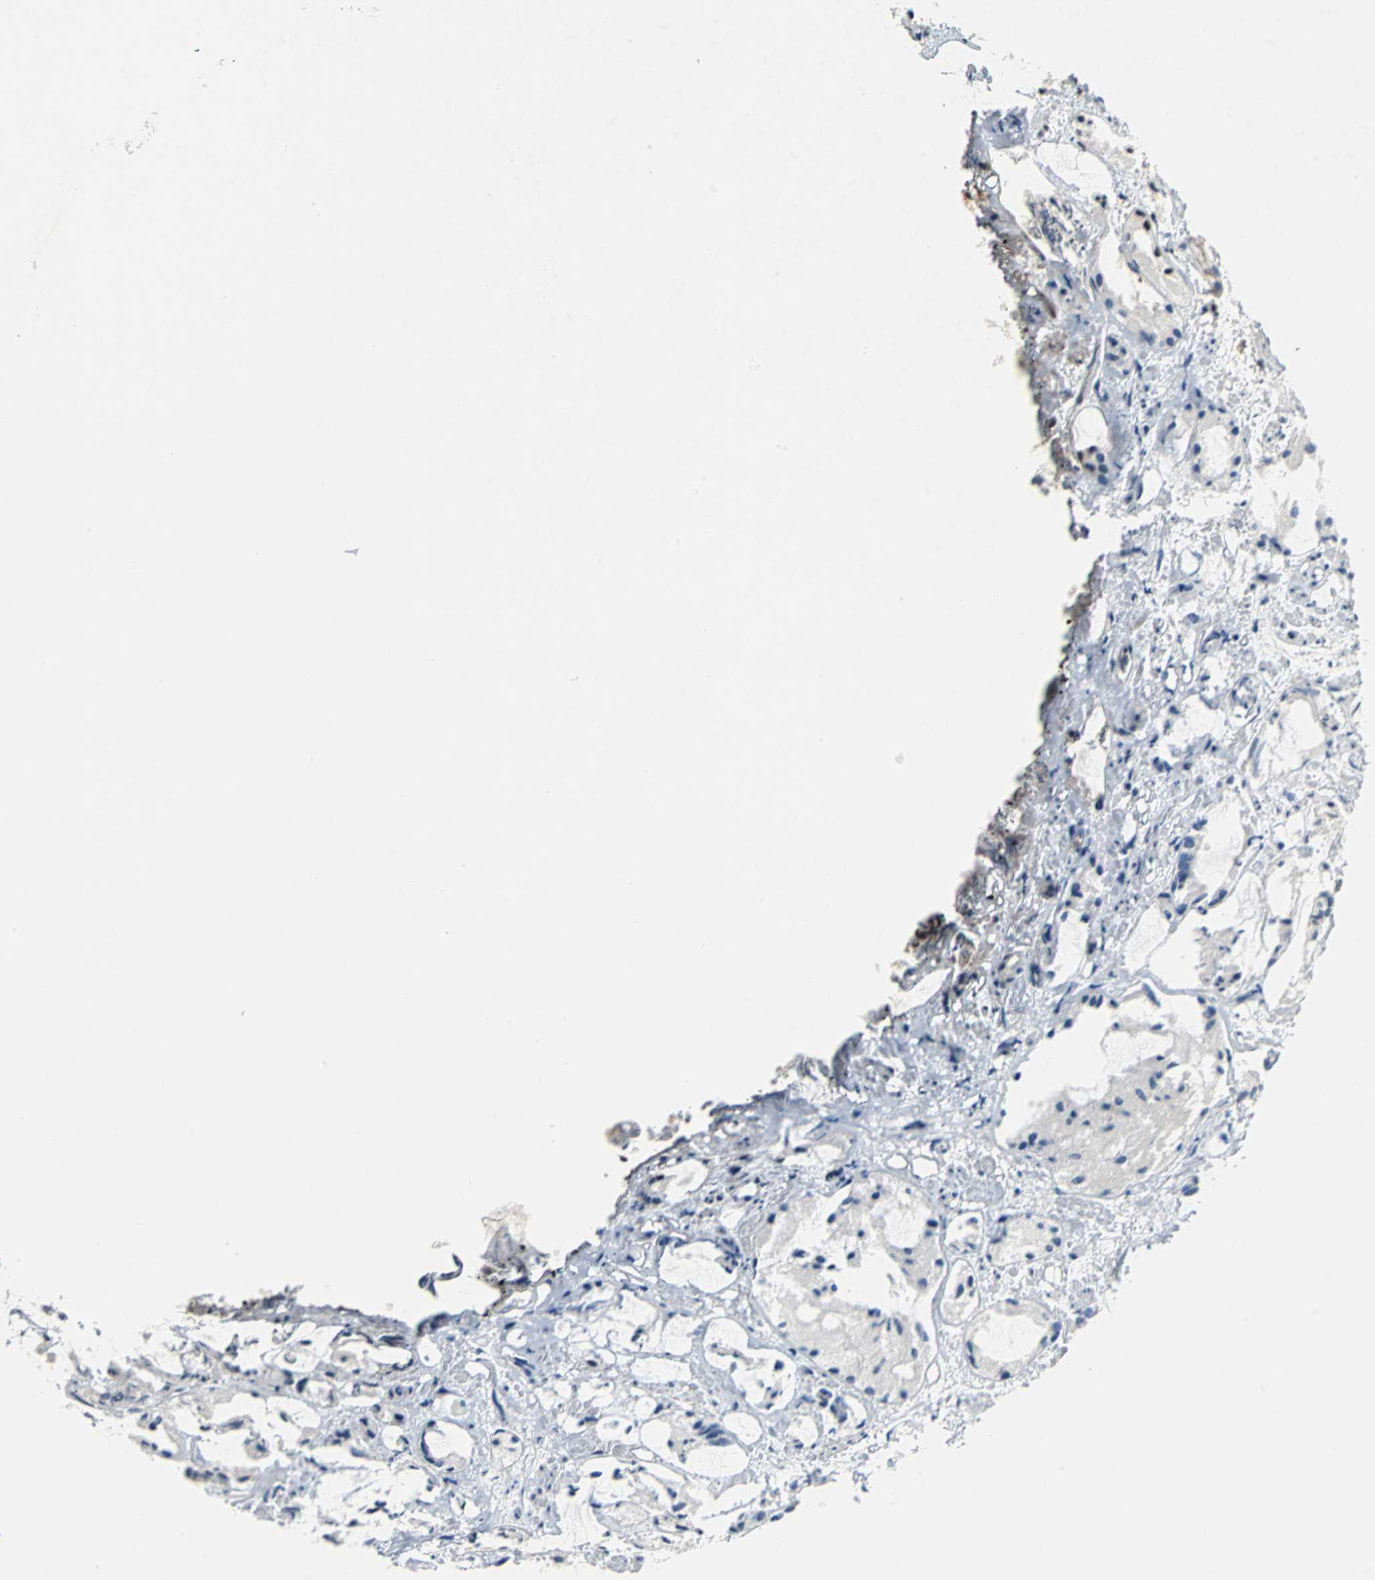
{"staining": {"intensity": "weak", "quantity": "25%-75%", "location": "nuclear"}, "tissue": "prostate cancer", "cell_type": "Tumor cells", "image_type": "cancer", "snomed": [{"axis": "morphology", "description": "Adenocarcinoma, High grade"}, {"axis": "topography", "description": "Prostate"}], "caption": "There is low levels of weak nuclear staining in tumor cells of prostate cancer (high-grade adenocarcinoma), as demonstrated by immunohistochemical staining (brown color).", "gene": "GLI3", "patient": {"sex": "male", "age": 85}}